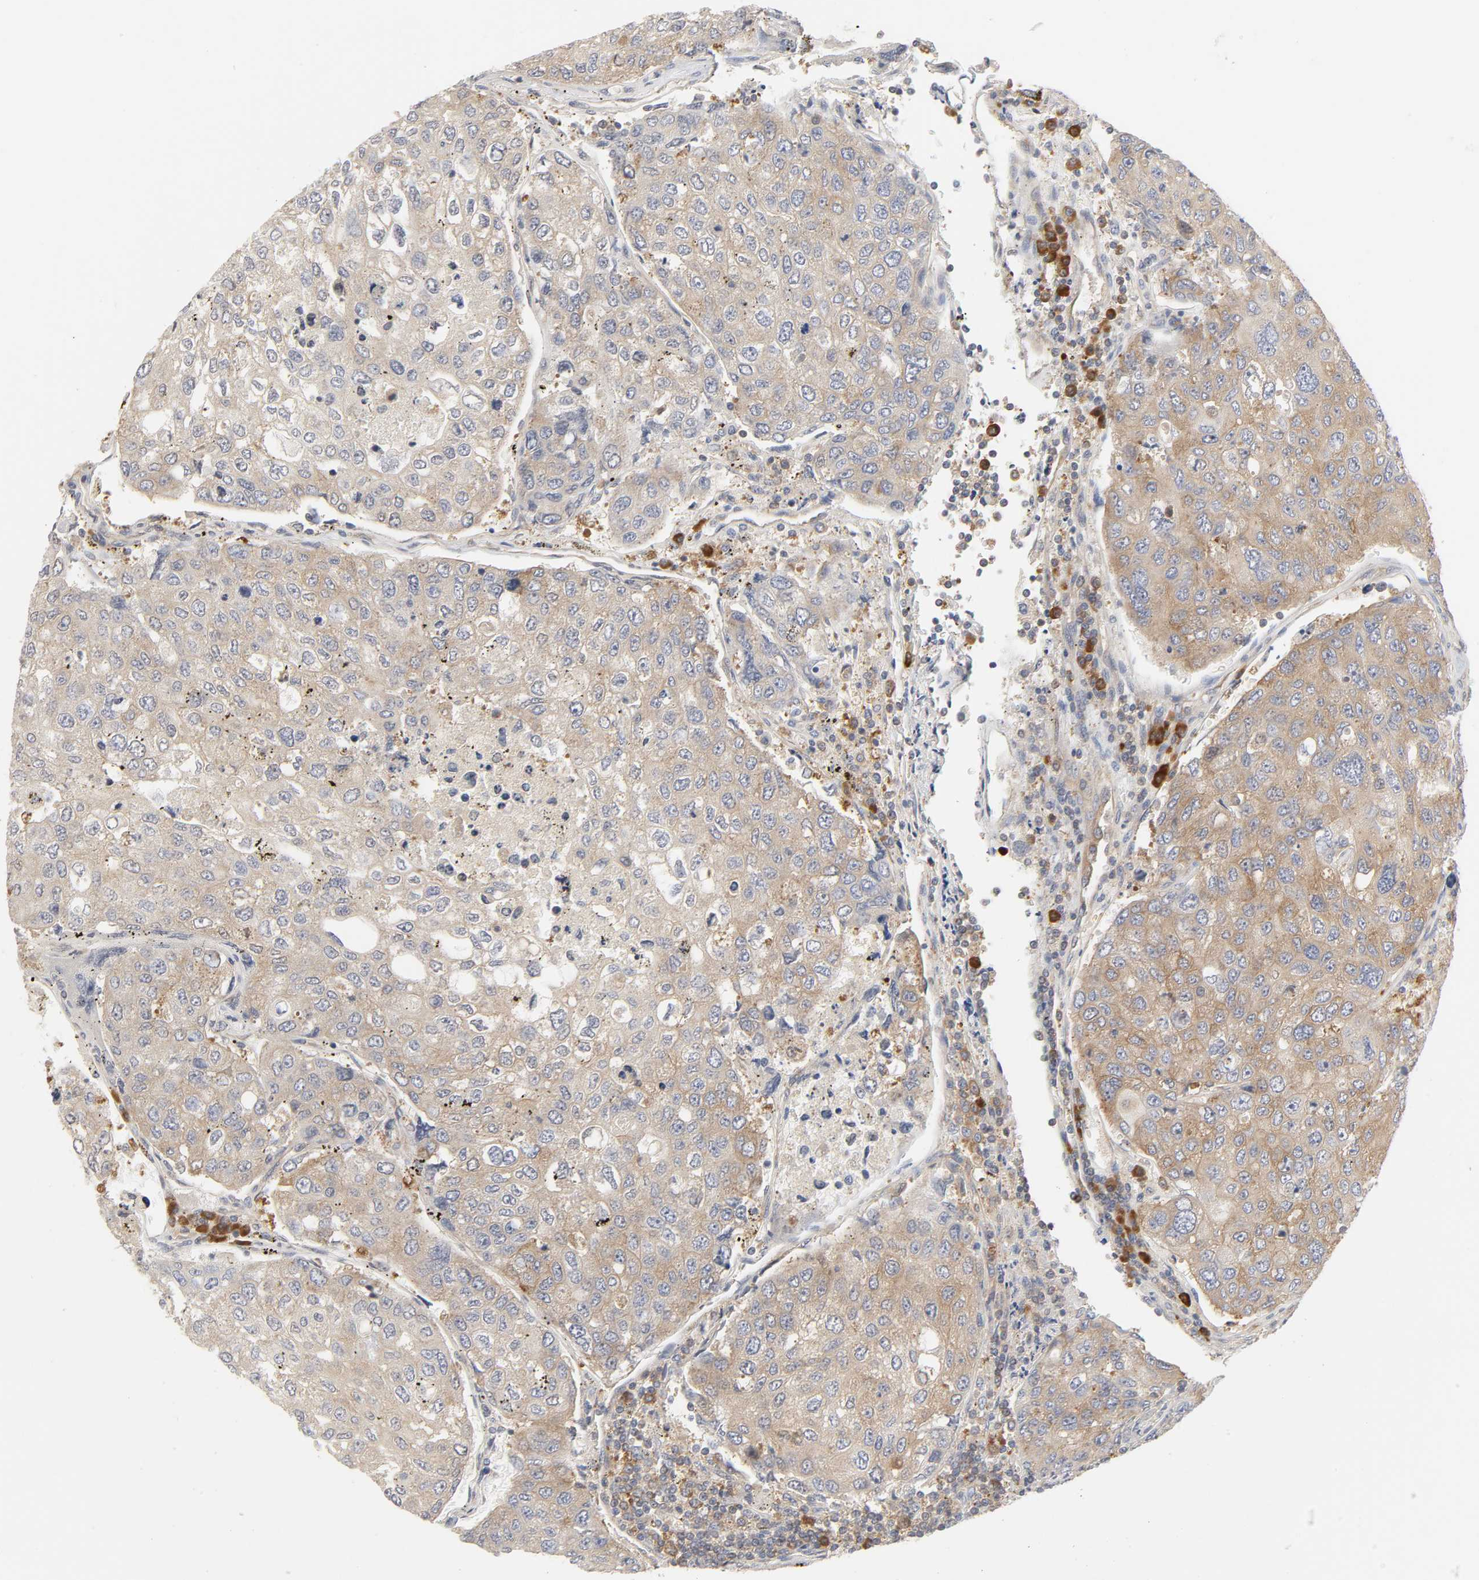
{"staining": {"intensity": "moderate", "quantity": ">75%", "location": "cytoplasmic/membranous"}, "tissue": "urothelial cancer", "cell_type": "Tumor cells", "image_type": "cancer", "snomed": [{"axis": "morphology", "description": "Urothelial carcinoma, High grade"}, {"axis": "topography", "description": "Lymph node"}, {"axis": "topography", "description": "Urinary bladder"}], "caption": "Immunohistochemistry (IHC) staining of urothelial cancer, which demonstrates medium levels of moderate cytoplasmic/membranous positivity in approximately >75% of tumor cells indicating moderate cytoplasmic/membranous protein expression. The staining was performed using DAB (3,3'-diaminobenzidine) (brown) for protein detection and nuclei were counterstained in hematoxylin (blue).", "gene": "SCHIP1", "patient": {"sex": "male", "age": 51}}